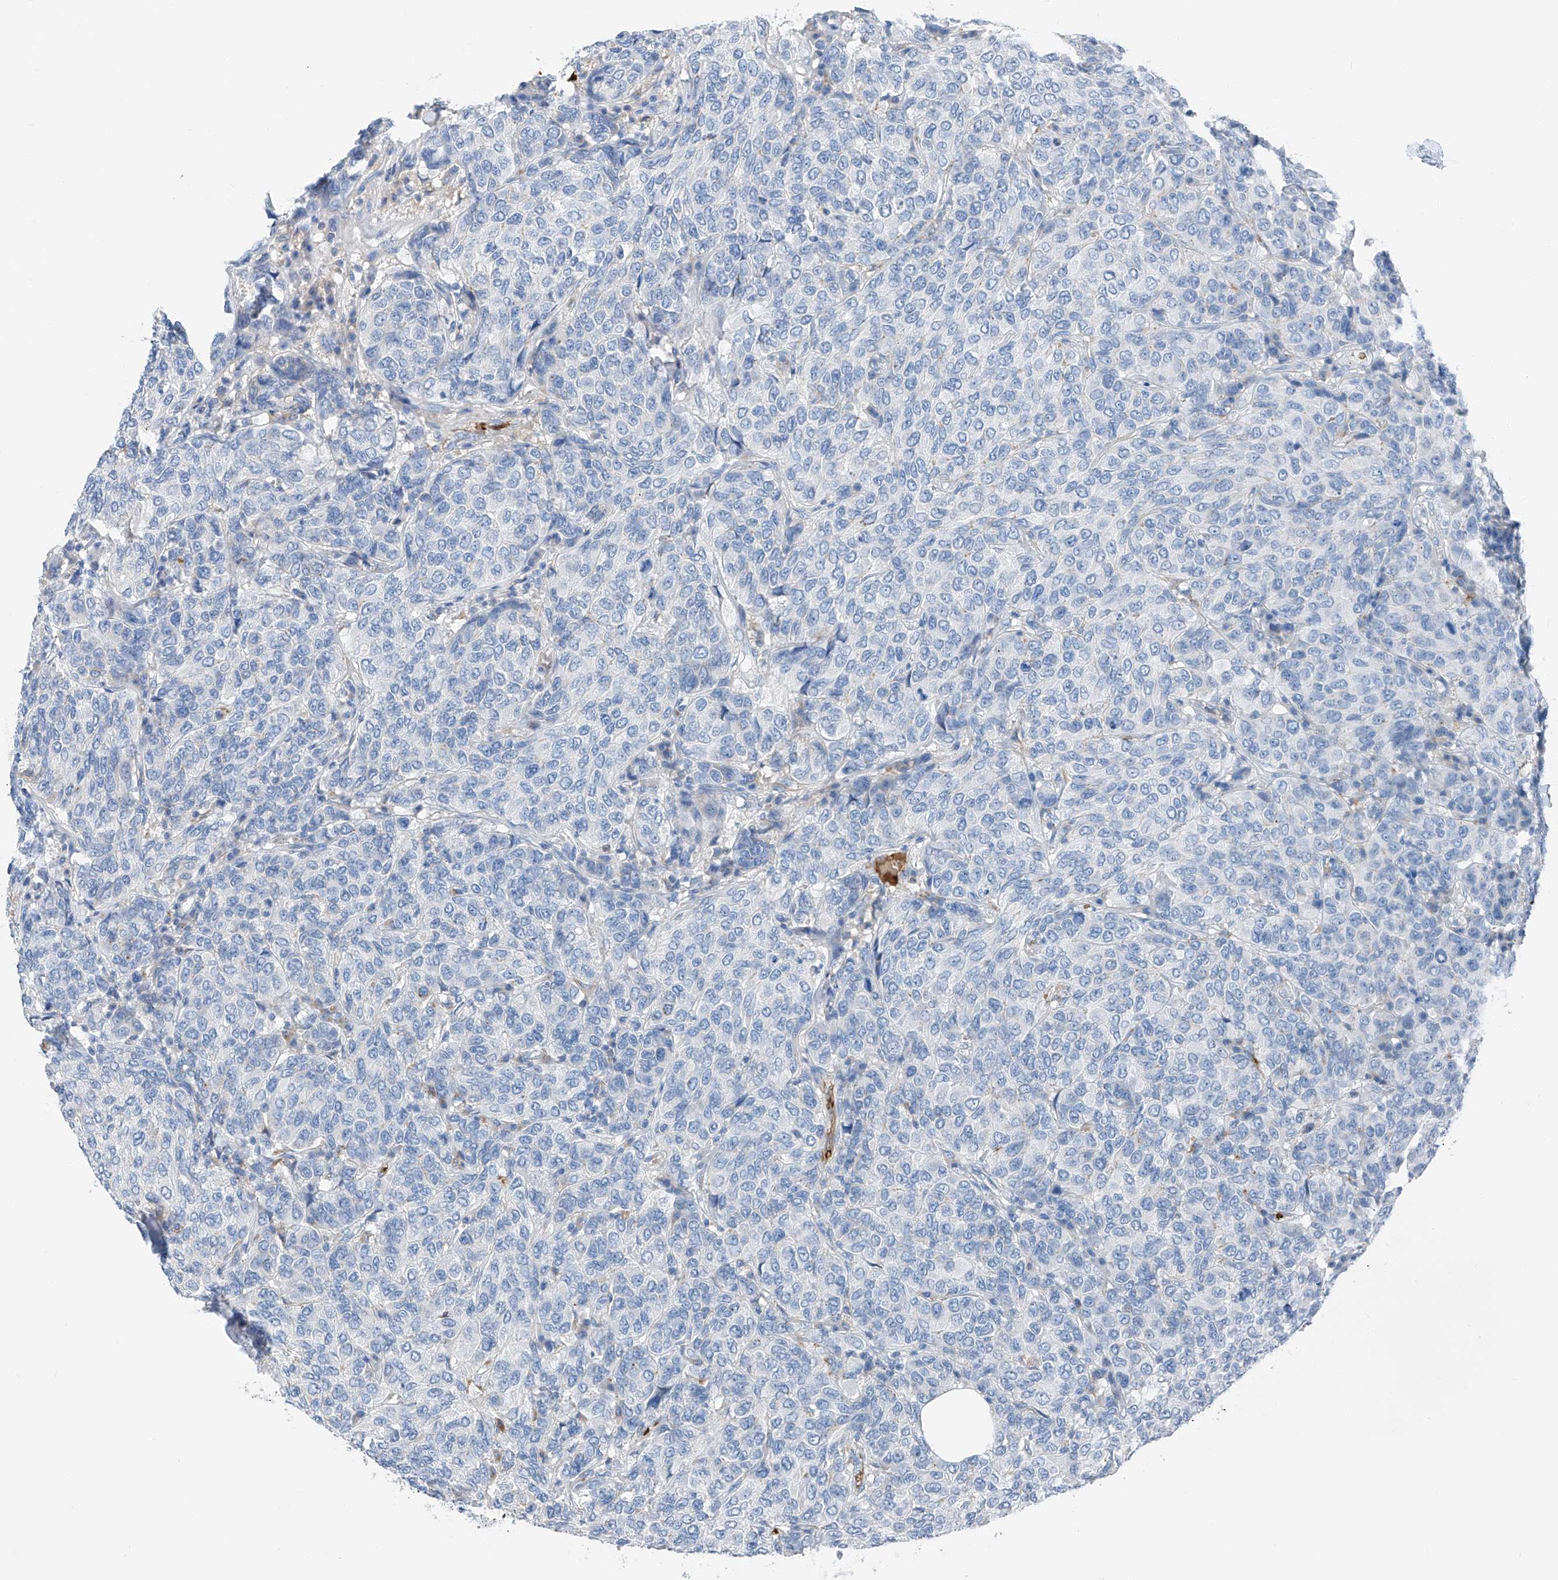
{"staining": {"intensity": "negative", "quantity": "none", "location": "none"}, "tissue": "breast cancer", "cell_type": "Tumor cells", "image_type": "cancer", "snomed": [{"axis": "morphology", "description": "Duct carcinoma"}, {"axis": "topography", "description": "Breast"}], "caption": "High power microscopy histopathology image of an immunohistochemistry (IHC) photomicrograph of breast cancer (intraductal carcinoma), revealing no significant positivity in tumor cells.", "gene": "PRSS23", "patient": {"sex": "female", "age": 55}}